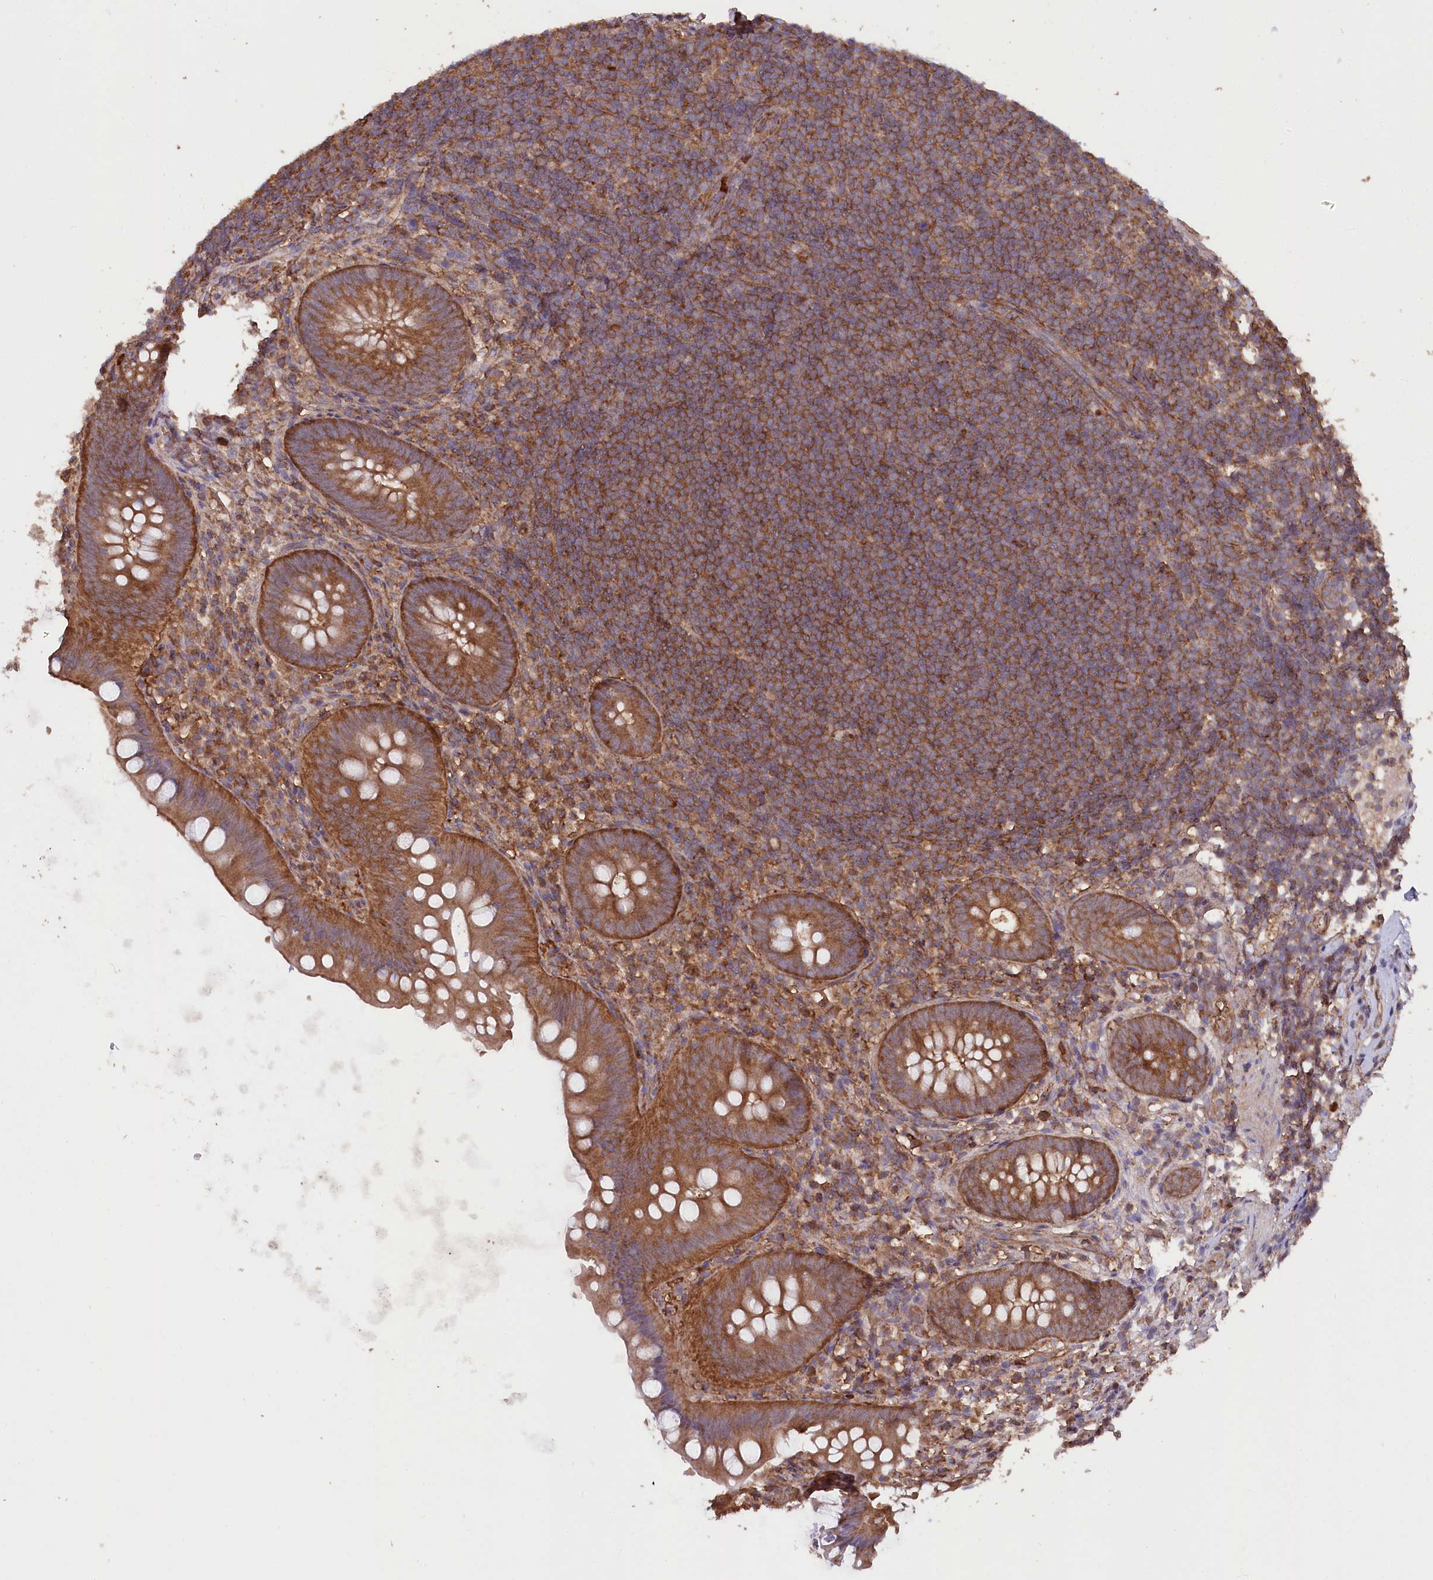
{"staining": {"intensity": "moderate", "quantity": ">75%", "location": "cytoplasmic/membranous"}, "tissue": "appendix", "cell_type": "Glandular cells", "image_type": "normal", "snomed": [{"axis": "morphology", "description": "Normal tissue, NOS"}, {"axis": "topography", "description": "Appendix"}], "caption": "Human appendix stained for a protein (brown) reveals moderate cytoplasmic/membranous positive positivity in about >75% of glandular cells.", "gene": "LSG1", "patient": {"sex": "female", "age": 62}}